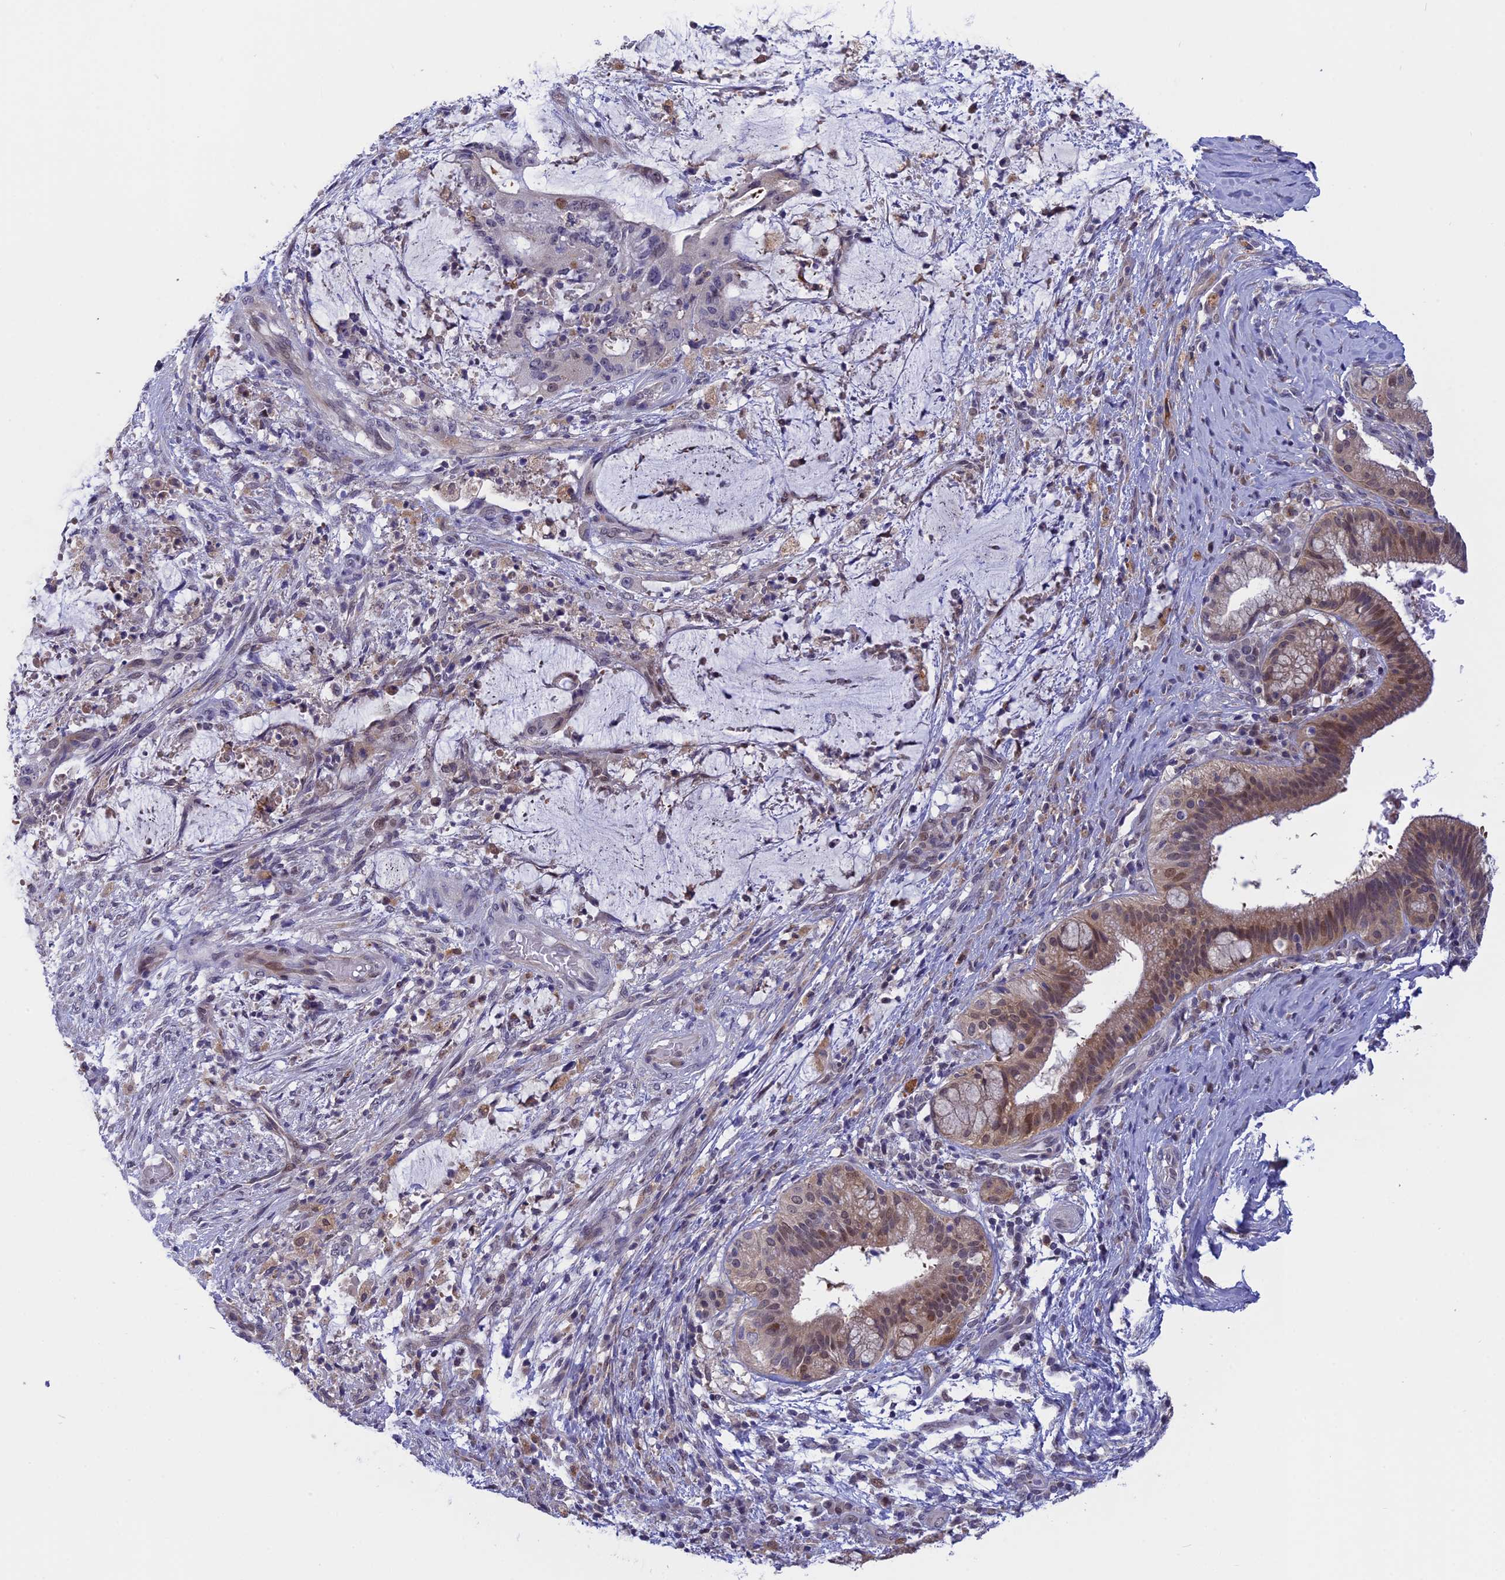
{"staining": {"intensity": "moderate", "quantity": "<25%", "location": "cytoplasmic/membranous,nuclear"}, "tissue": "liver cancer", "cell_type": "Tumor cells", "image_type": "cancer", "snomed": [{"axis": "morphology", "description": "Normal tissue, NOS"}, {"axis": "morphology", "description": "Cholangiocarcinoma"}, {"axis": "topography", "description": "Liver"}, {"axis": "topography", "description": "Peripheral nerve tissue"}], "caption": "The immunohistochemical stain labels moderate cytoplasmic/membranous and nuclear staining in tumor cells of cholangiocarcinoma (liver) tissue.", "gene": "KCTD14", "patient": {"sex": "female", "age": 73}}